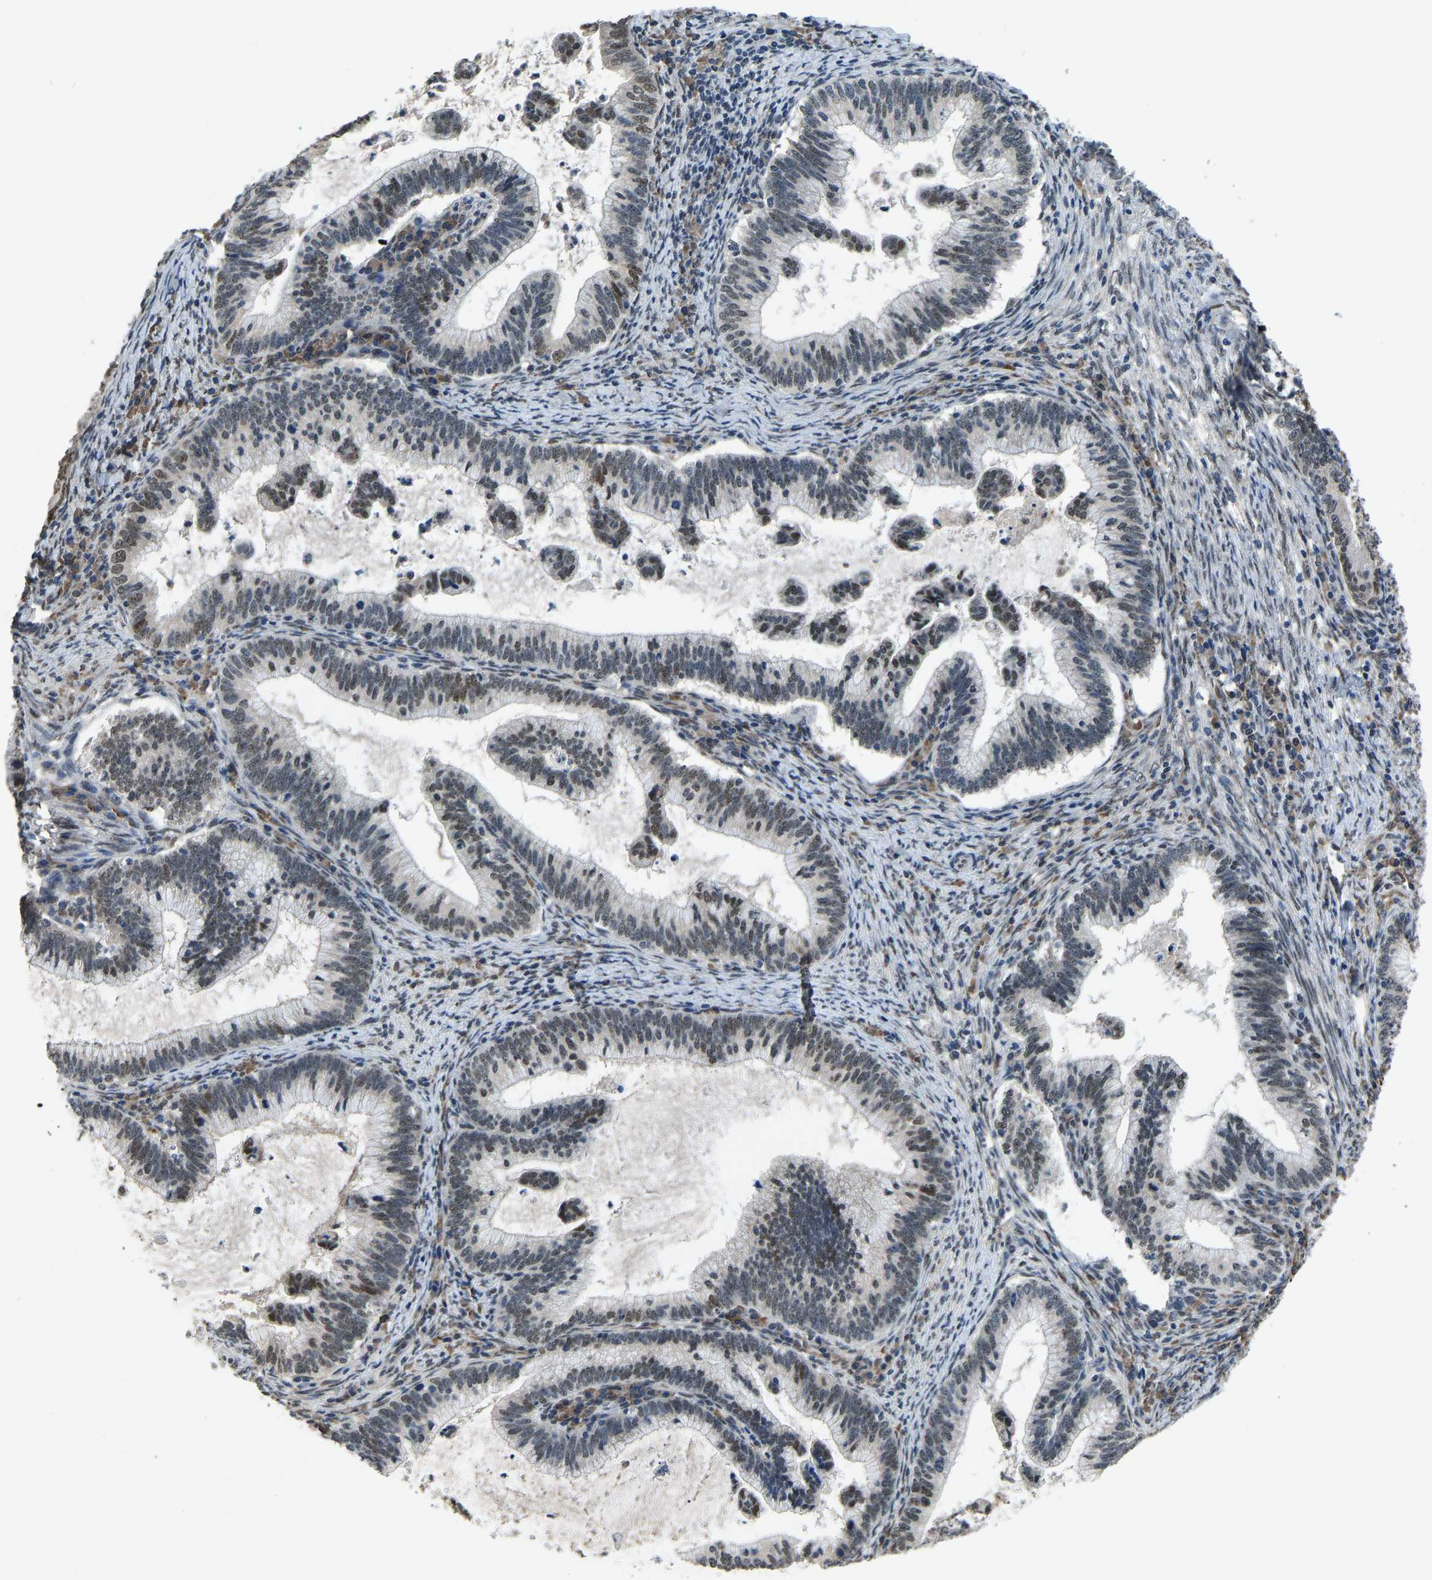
{"staining": {"intensity": "moderate", "quantity": "<25%", "location": "nuclear"}, "tissue": "cervical cancer", "cell_type": "Tumor cells", "image_type": "cancer", "snomed": [{"axis": "morphology", "description": "Adenocarcinoma, NOS"}, {"axis": "topography", "description": "Cervix"}], "caption": "Immunohistochemical staining of human cervical cancer demonstrates low levels of moderate nuclear protein expression in approximately <25% of tumor cells.", "gene": "FOS", "patient": {"sex": "female", "age": 36}}